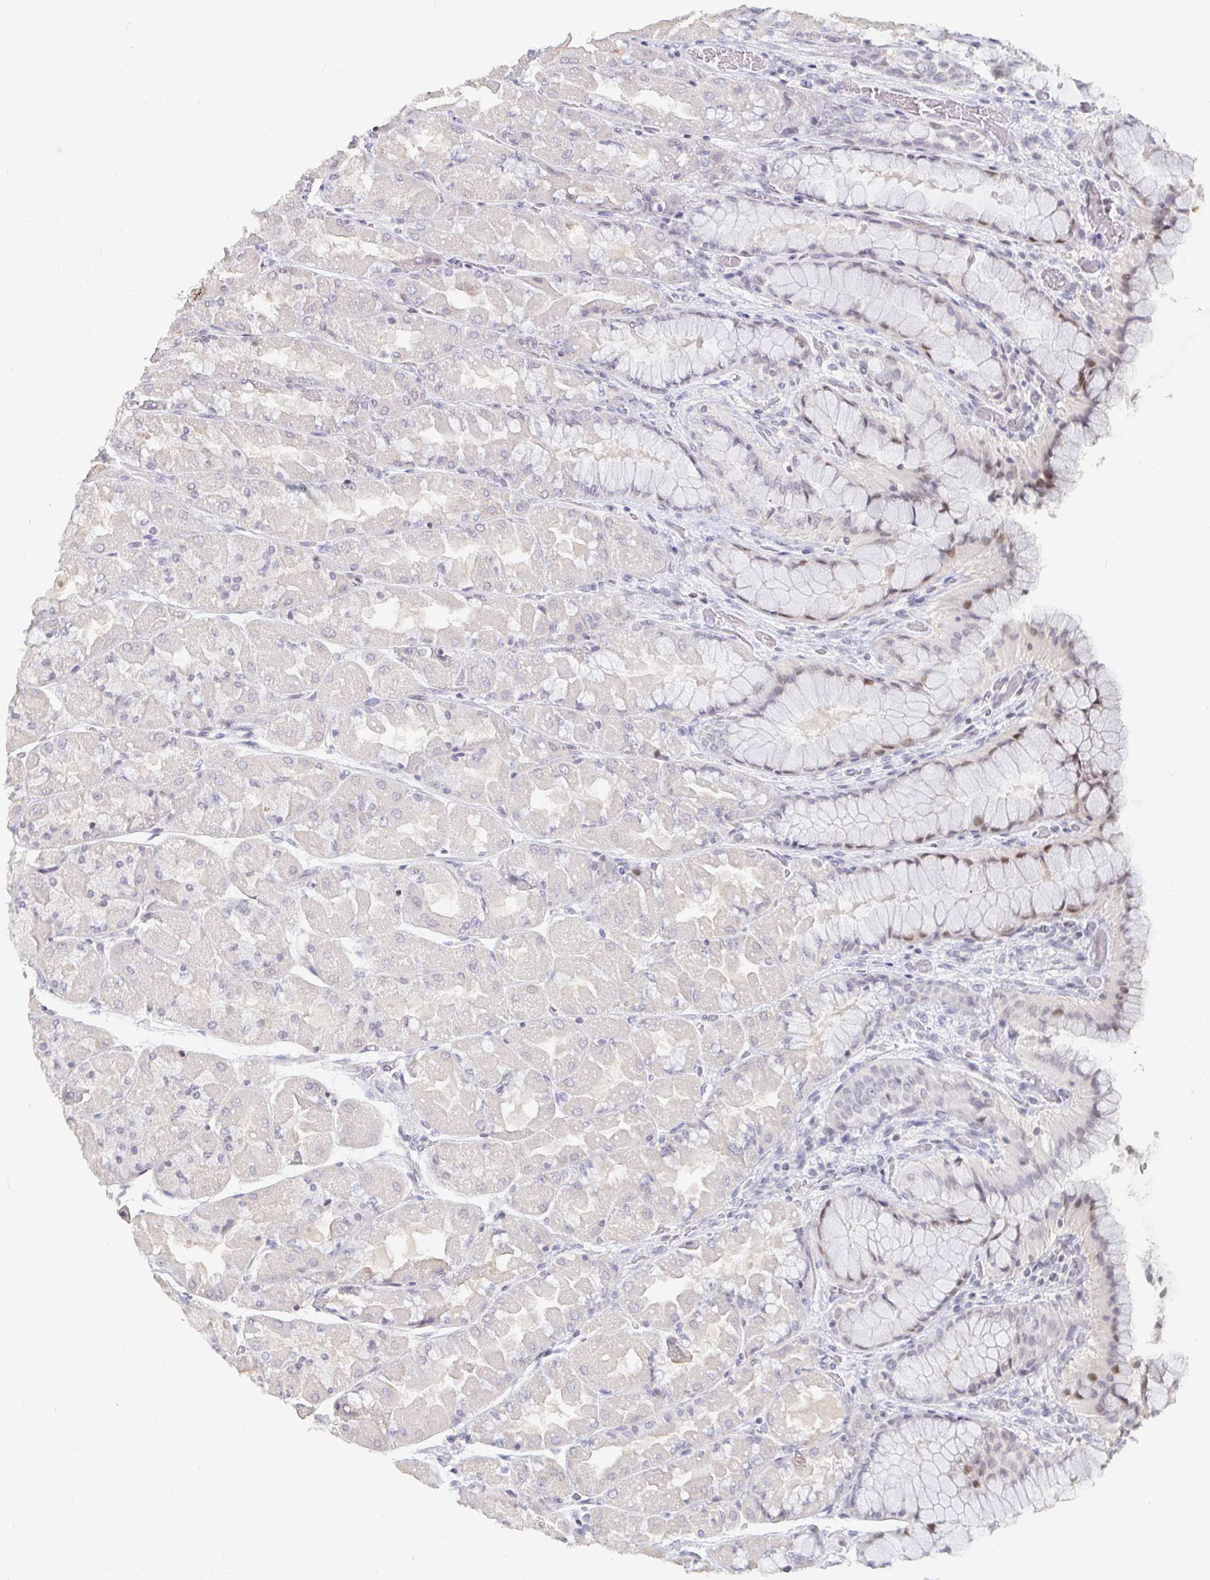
{"staining": {"intensity": "moderate", "quantity": "<25%", "location": "nuclear"}, "tissue": "stomach", "cell_type": "Glandular cells", "image_type": "normal", "snomed": [{"axis": "morphology", "description": "Normal tissue, NOS"}, {"axis": "topography", "description": "Stomach"}], "caption": "IHC photomicrograph of benign human stomach stained for a protein (brown), which reveals low levels of moderate nuclear expression in approximately <25% of glandular cells.", "gene": "NME9", "patient": {"sex": "female", "age": 61}}